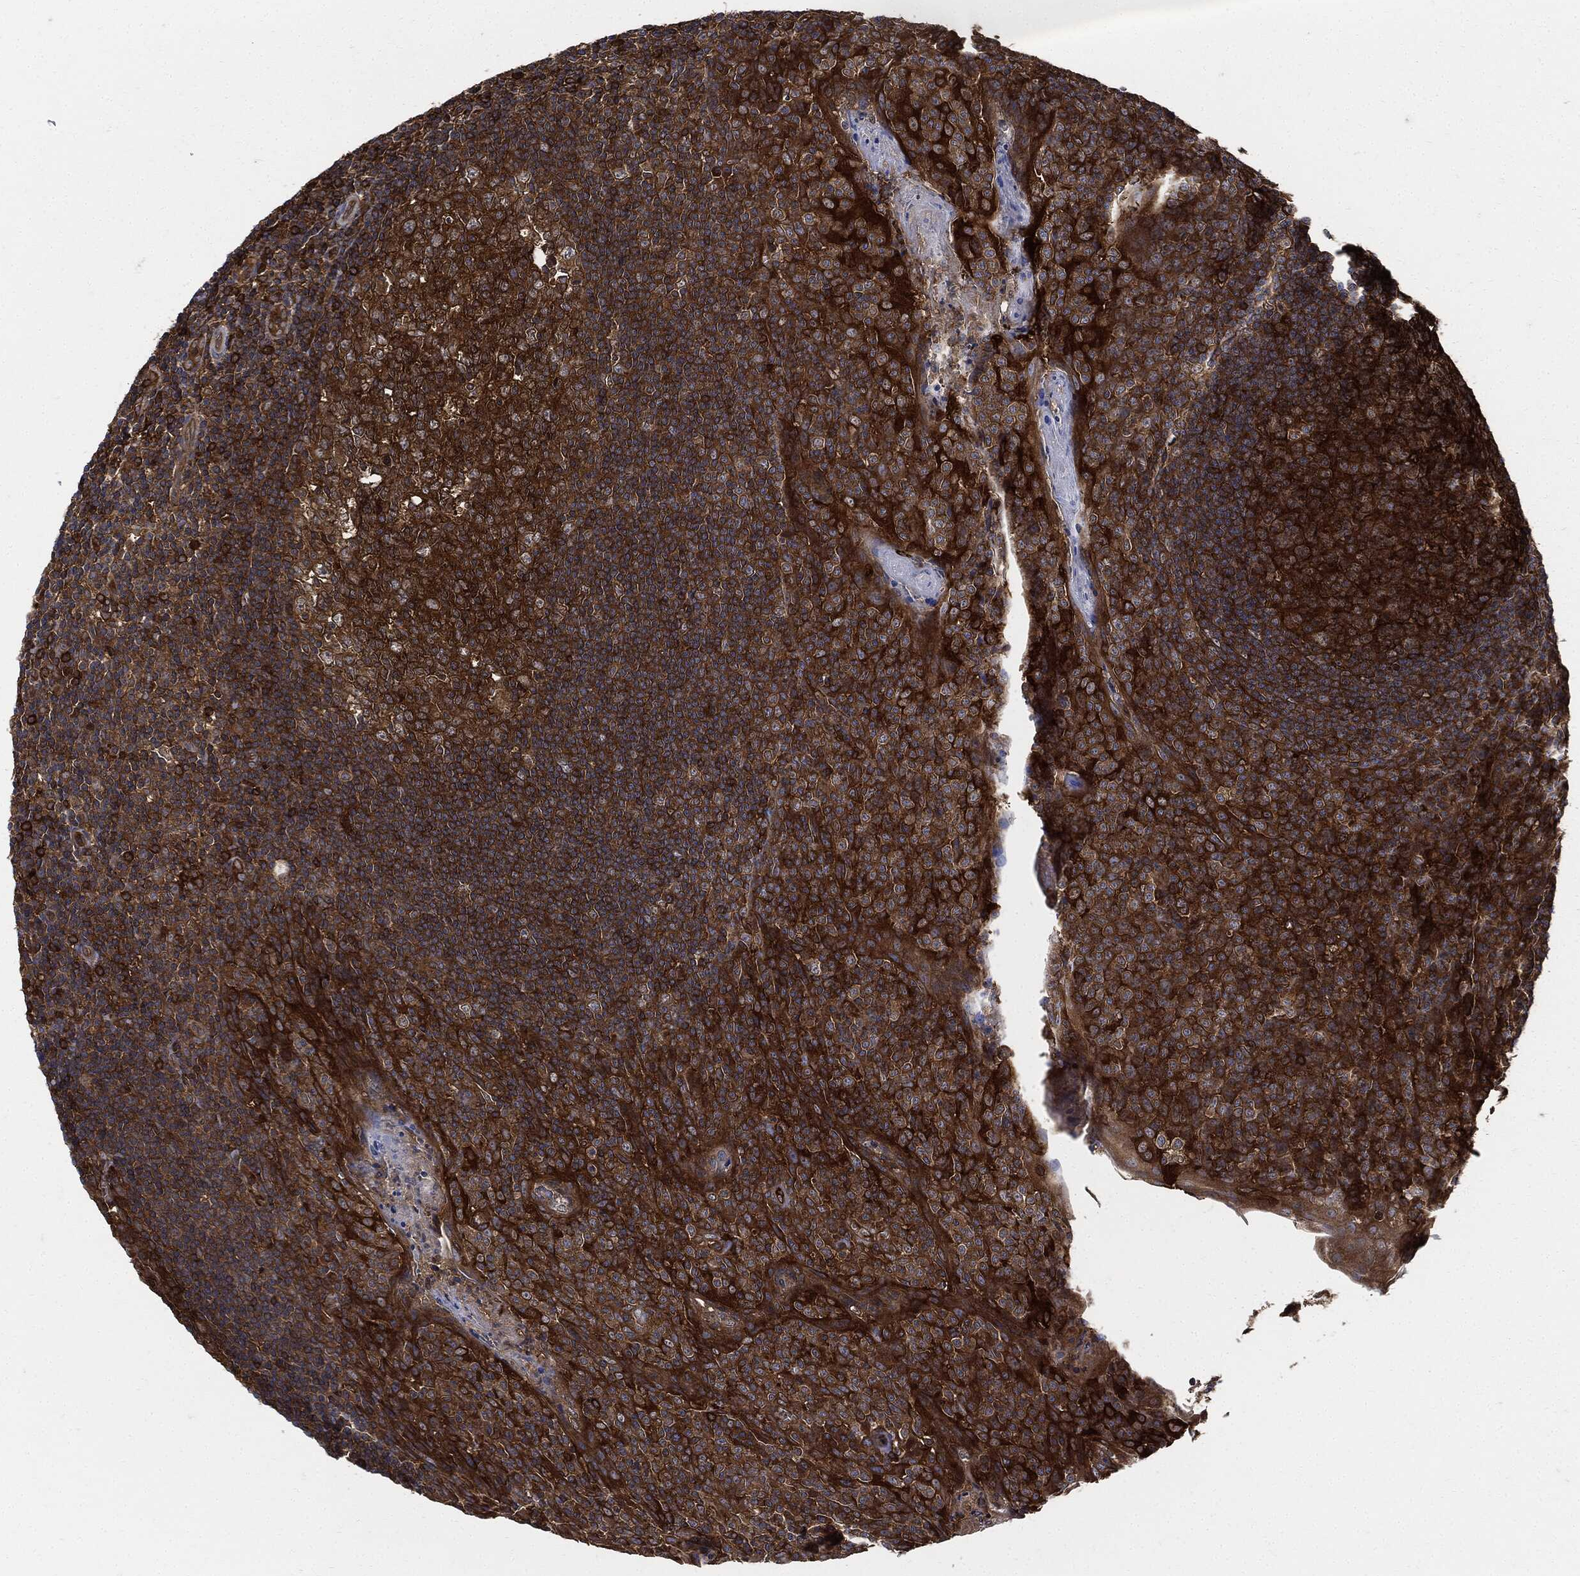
{"staining": {"intensity": "strong", "quantity": ">75%", "location": "cytoplasmic/membranous"}, "tissue": "tonsil", "cell_type": "Germinal center cells", "image_type": "normal", "snomed": [{"axis": "morphology", "description": "Normal tissue, NOS"}, {"axis": "topography", "description": "Tonsil"}], "caption": "A high amount of strong cytoplasmic/membranous positivity is seen in approximately >75% of germinal center cells in benign tonsil. (Stains: DAB in brown, nuclei in blue, Microscopy: brightfield microscopy at high magnification).", "gene": "XPNPEP1", "patient": {"sex": "male", "age": 20}}